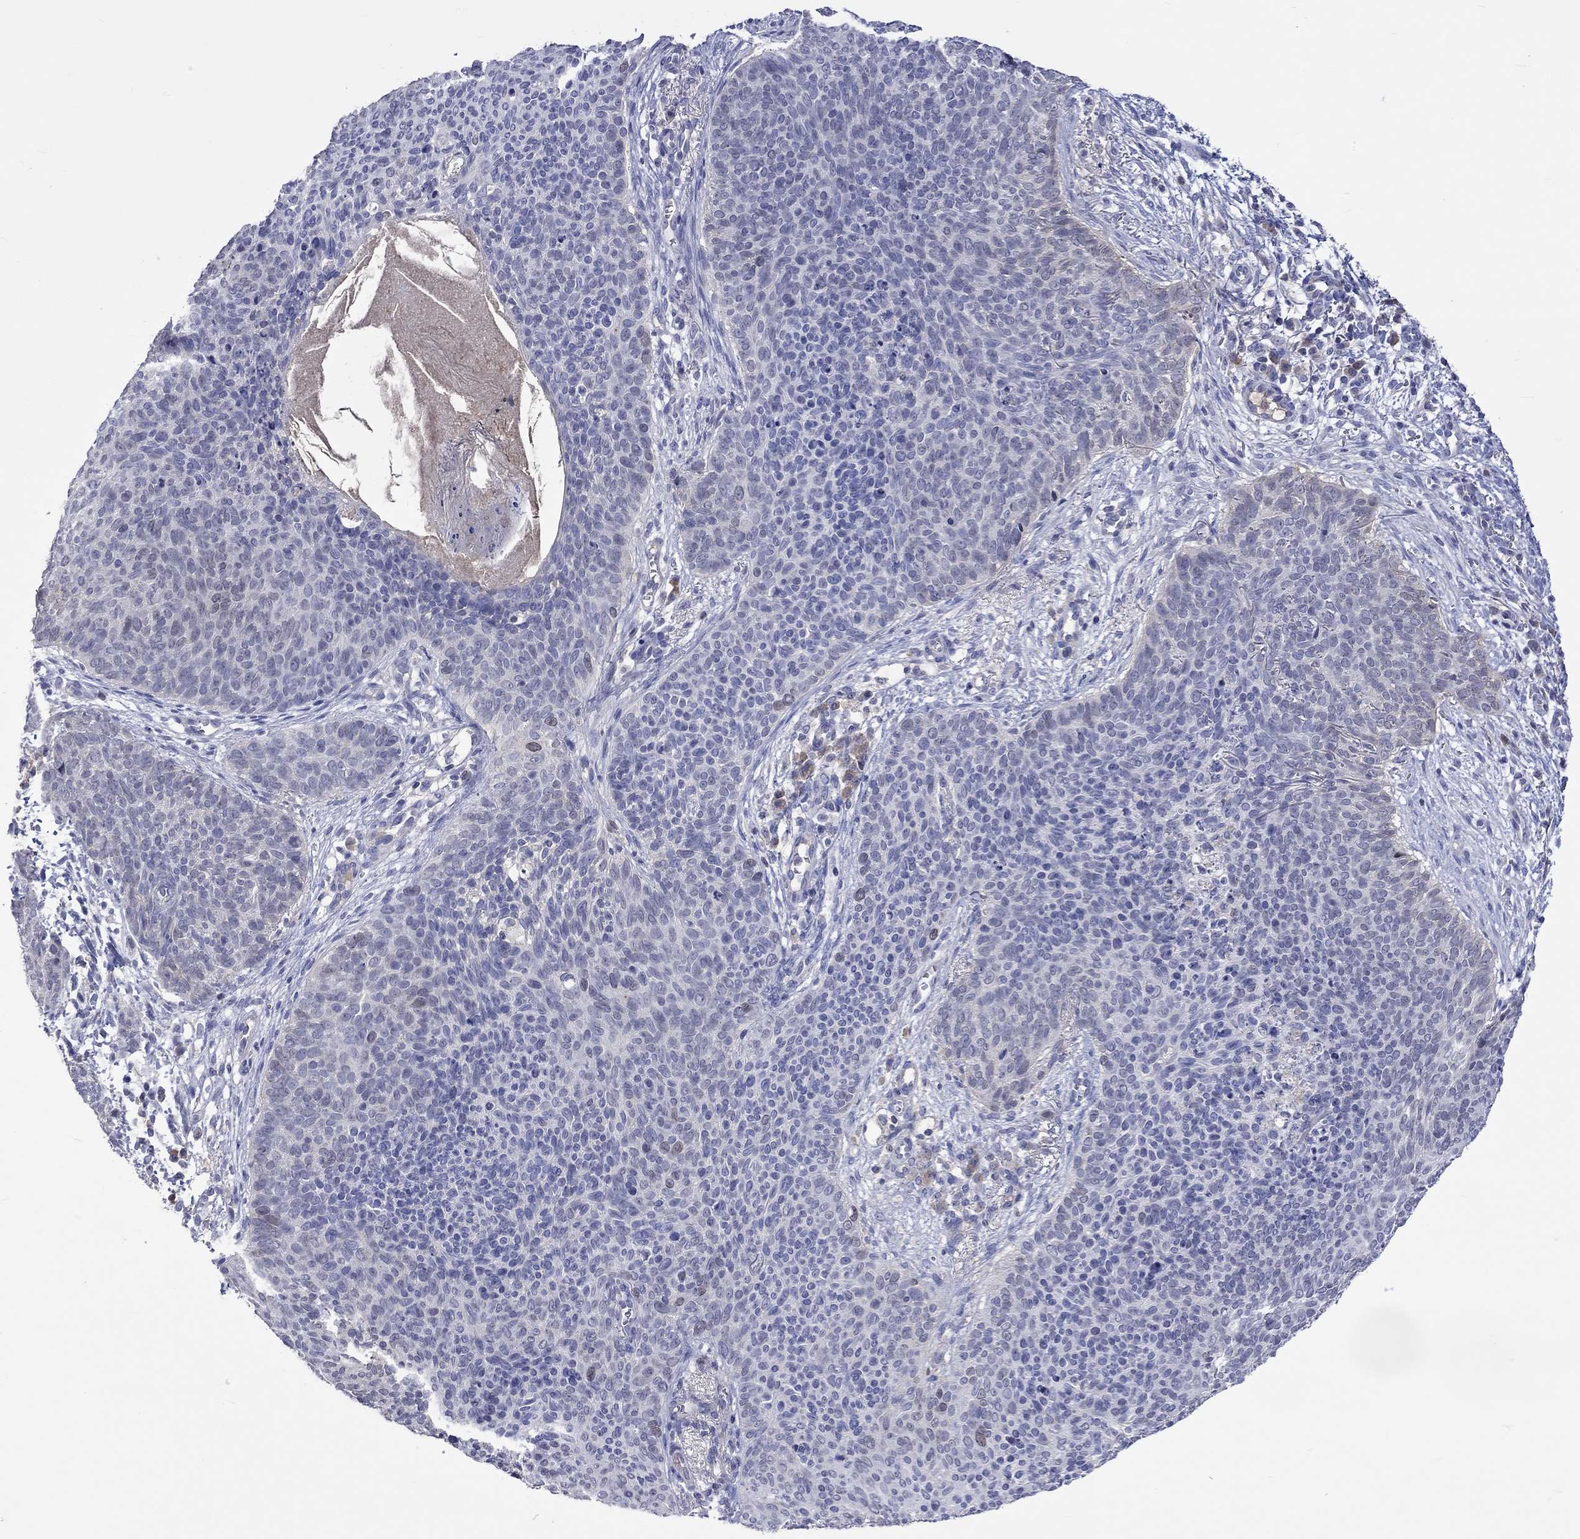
{"staining": {"intensity": "negative", "quantity": "none", "location": "none"}, "tissue": "skin cancer", "cell_type": "Tumor cells", "image_type": "cancer", "snomed": [{"axis": "morphology", "description": "Basal cell carcinoma"}, {"axis": "topography", "description": "Skin"}], "caption": "The IHC image has no significant positivity in tumor cells of skin cancer tissue.", "gene": "LRFN4", "patient": {"sex": "male", "age": 64}}